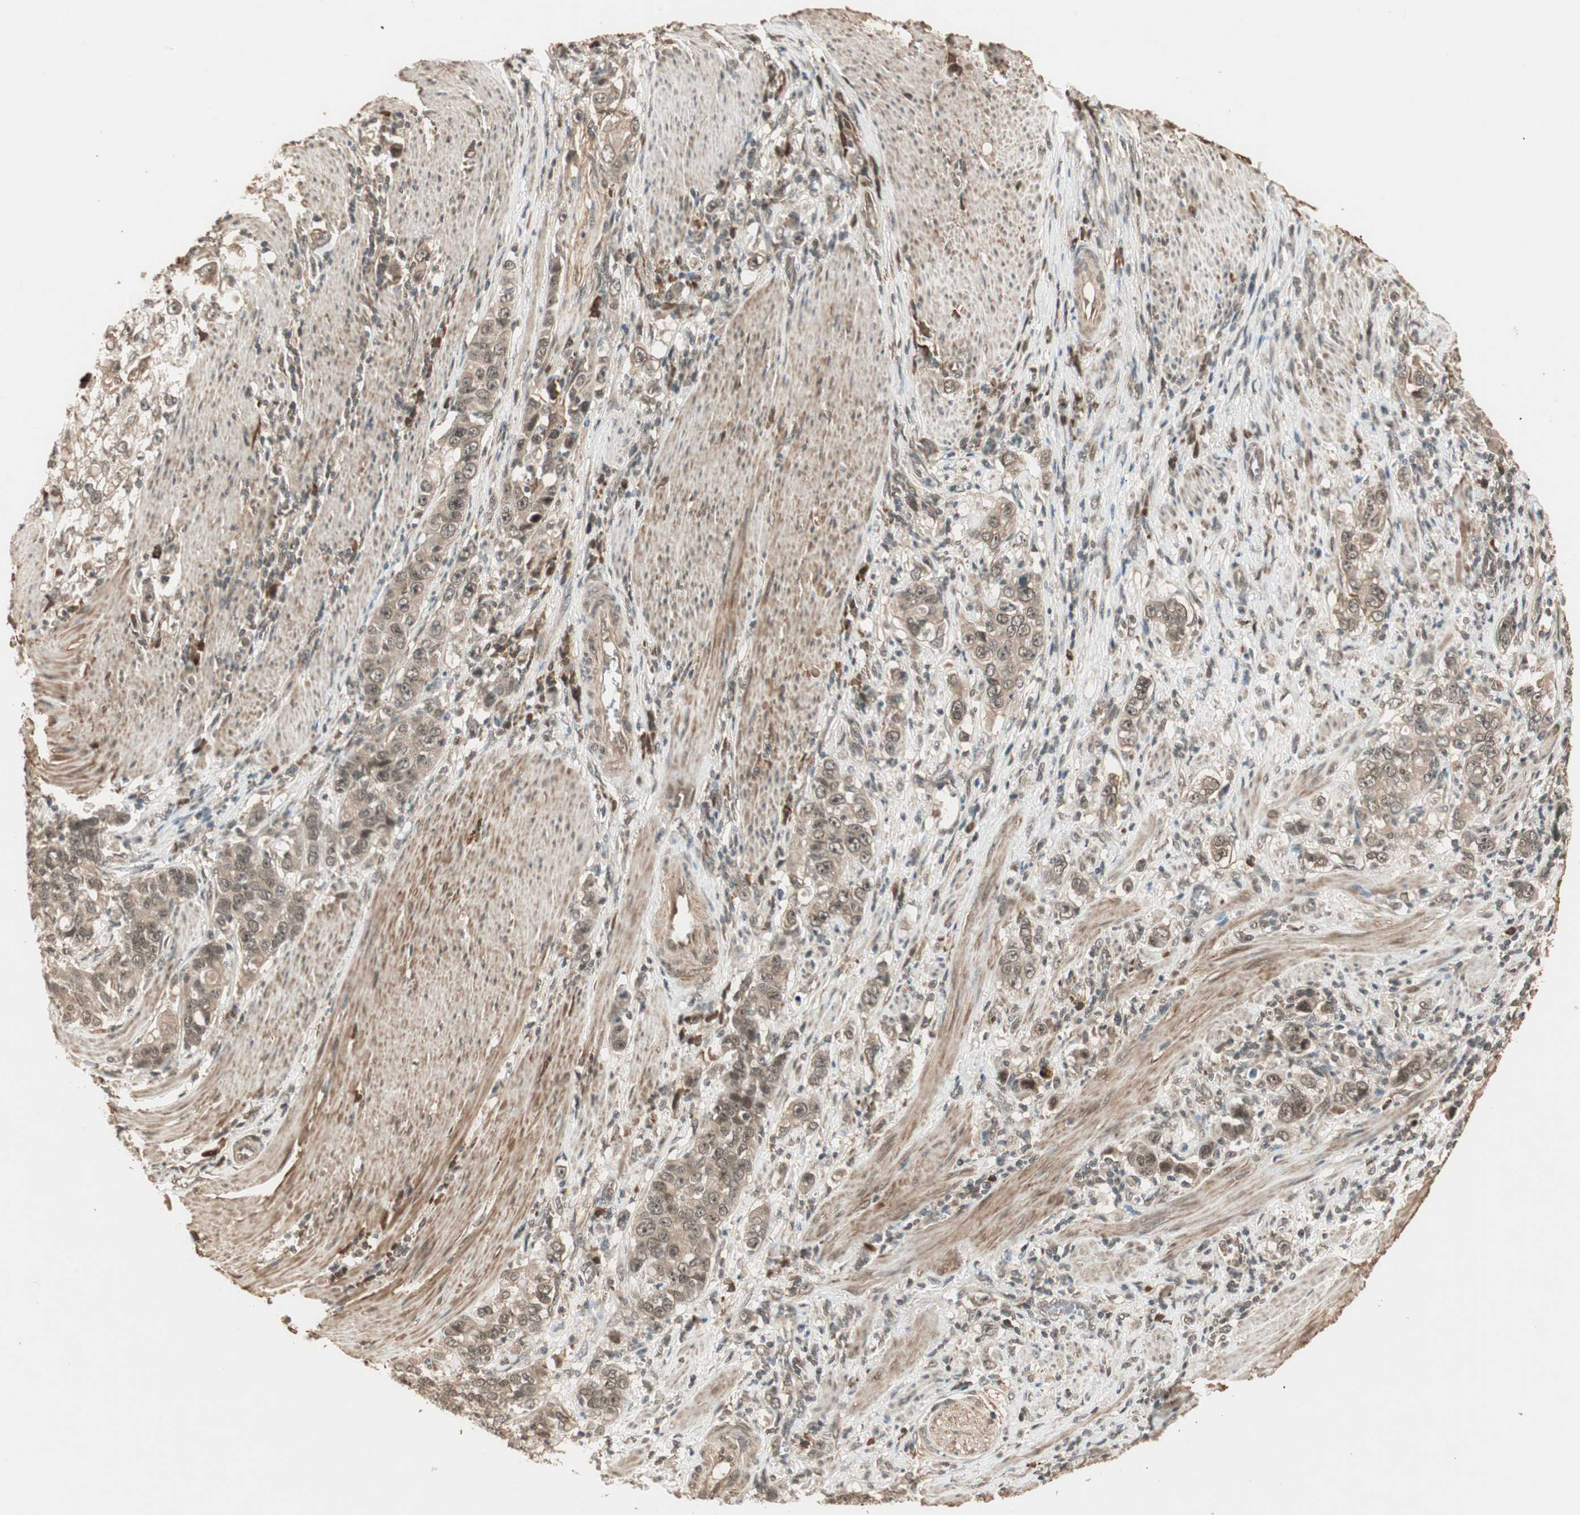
{"staining": {"intensity": "weak", "quantity": ">75%", "location": "cytoplasmic/membranous,nuclear"}, "tissue": "stomach cancer", "cell_type": "Tumor cells", "image_type": "cancer", "snomed": [{"axis": "morphology", "description": "Adenocarcinoma, NOS"}, {"axis": "topography", "description": "Stomach, lower"}], "caption": "Immunohistochemistry micrograph of neoplastic tissue: adenocarcinoma (stomach) stained using immunohistochemistry (IHC) reveals low levels of weak protein expression localized specifically in the cytoplasmic/membranous and nuclear of tumor cells, appearing as a cytoplasmic/membranous and nuclear brown color.", "gene": "ZSCAN31", "patient": {"sex": "female", "age": 72}}